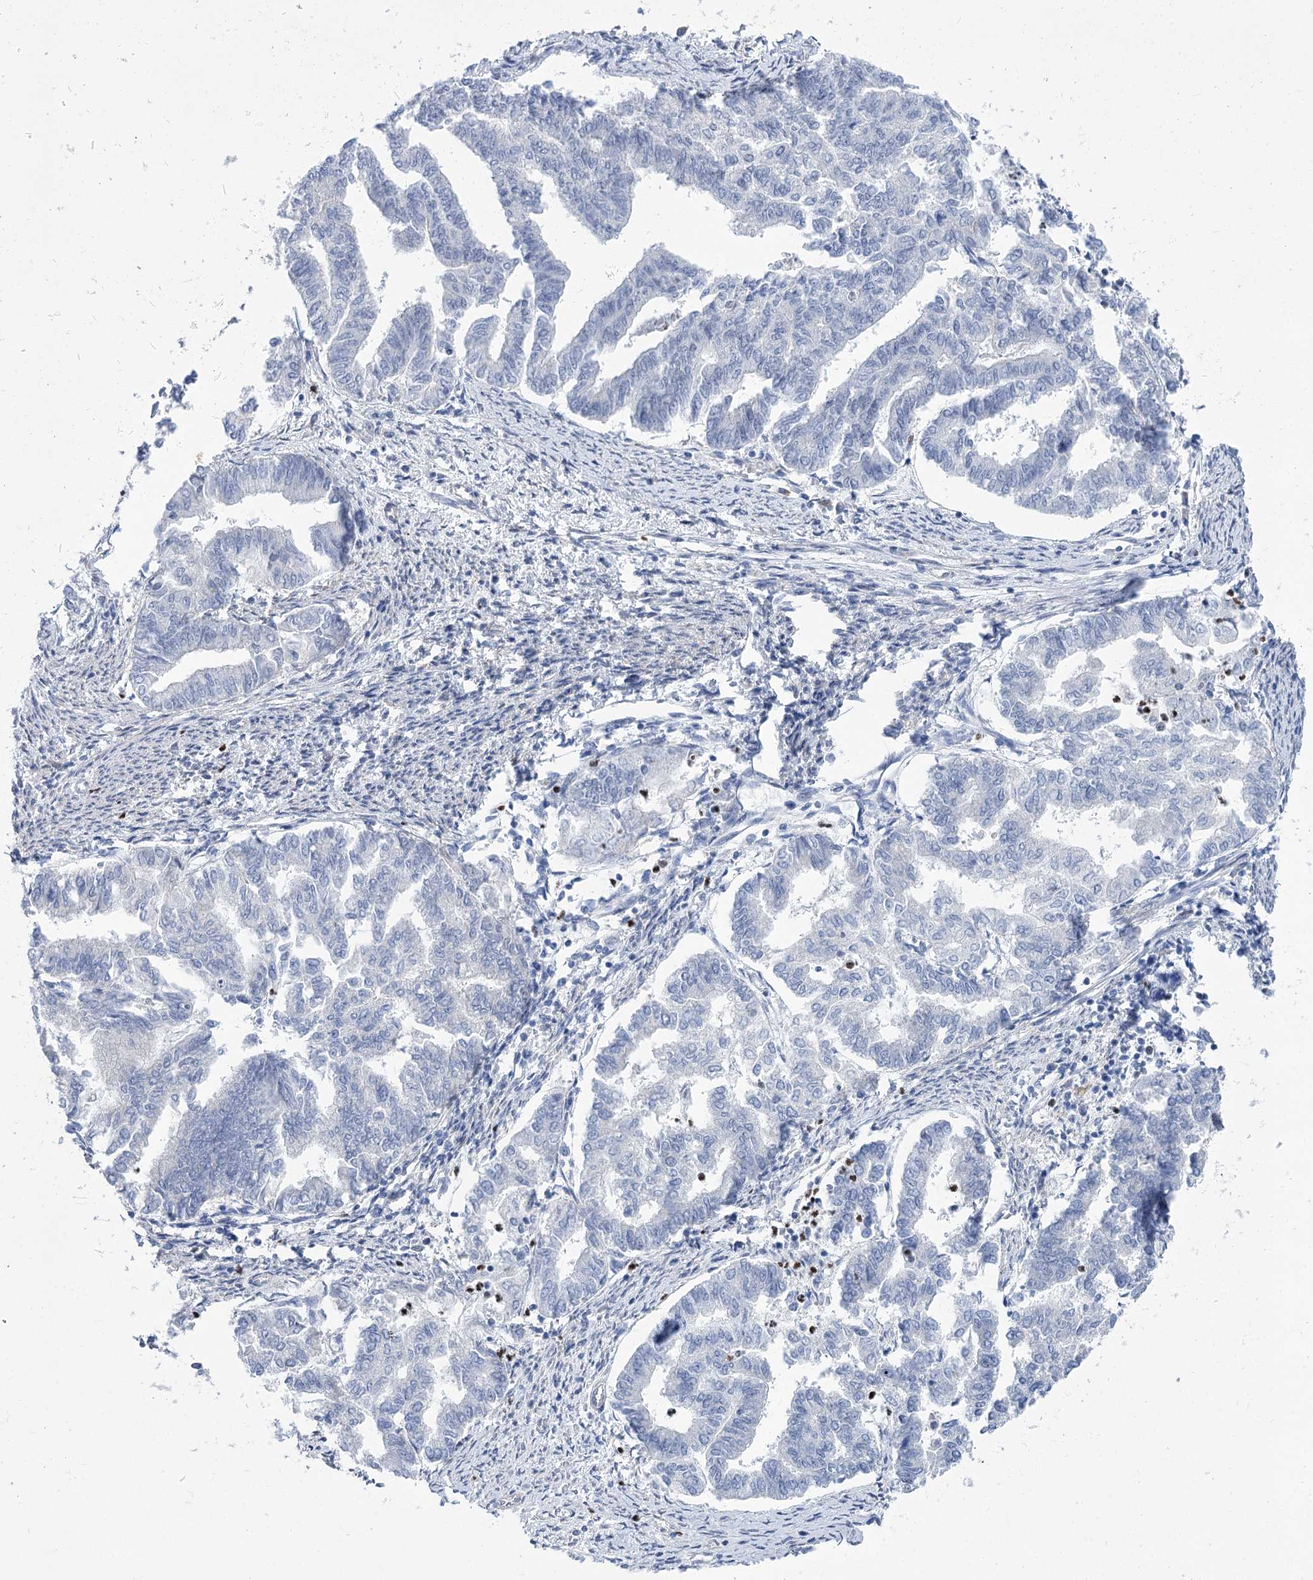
{"staining": {"intensity": "negative", "quantity": "none", "location": "none"}, "tissue": "endometrial cancer", "cell_type": "Tumor cells", "image_type": "cancer", "snomed": [{"axis": "morphology", "description": "Adenocarcinoma, NOS"}, {"axis": "topography", "description": "Endometrium"}], "caption": "This histopathology image is of adenocarcinoma (endometrial) stained with IHC to label a protein in brown with the nuclei are counter-stained blue. There is no positivity in tumor cells.", "gene": "THAP6", "patient": {"sex": "female", "age": 79}}